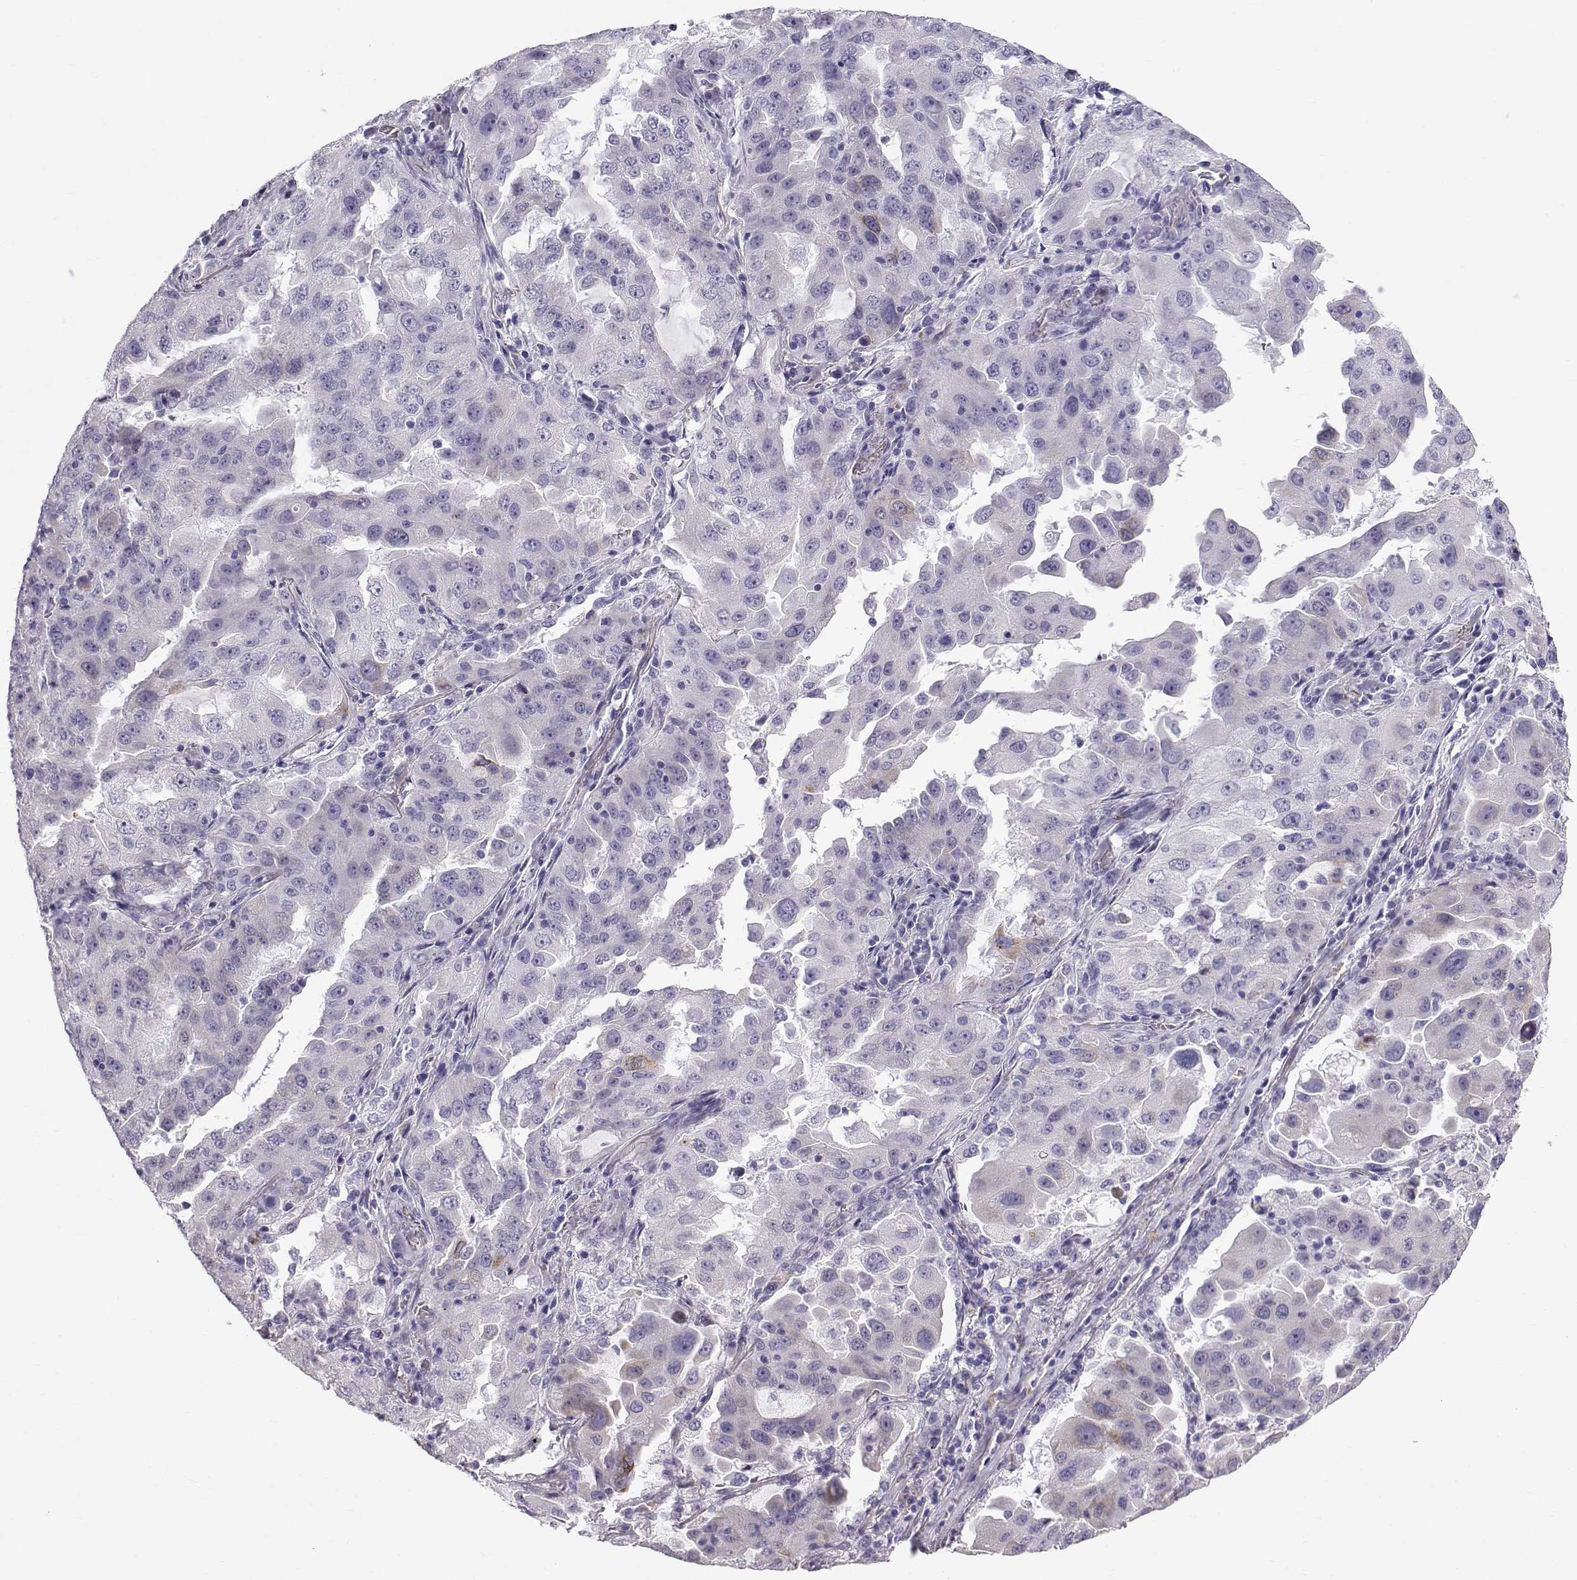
{"staining": {"intensity": "strong", "quantity": "<25%", "location": "cytoplasmic/membranous"}, "tissue": "lung cancer", "cell_type": "Tumor cells", "image_type": "cancer", "snomed": [{"axis": "morphology", "description": "Adenocarcinoma, NOS"}, {"axis": "topography", "description": "Lung"}], "caption": "Approximately <25% of tumor cells in lung adenocarcinoma demonstrate strong cytoplasmic/membranous protein positivity as visualized by brown immunohistochemical staining.", "gene": "RNASE12", "patient": {"sex": "female", "age": 61}}